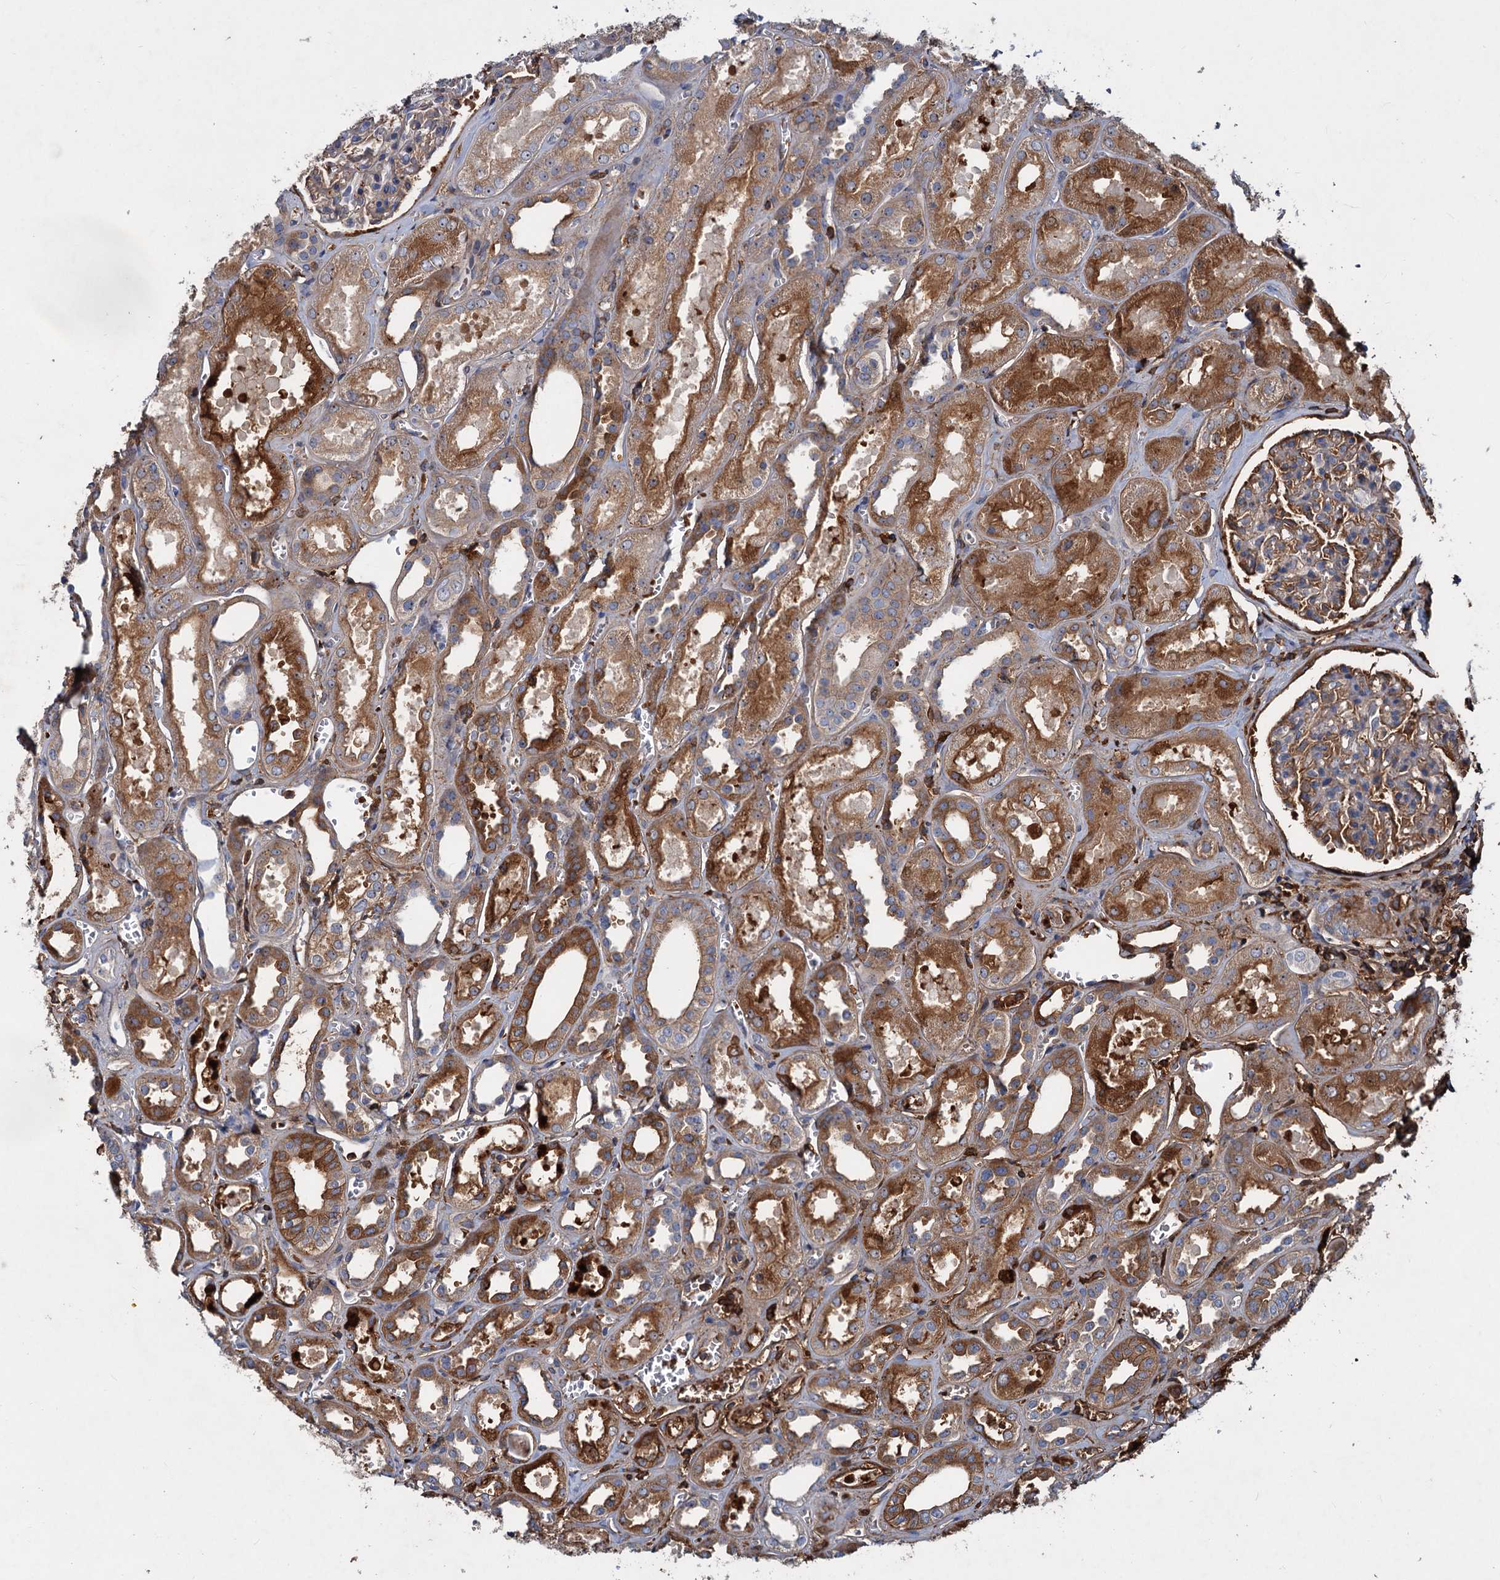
{"staining": {"intensity": "moderate", "quantity": "25%-75%", "location": "cytoplasmic/membranous"}, "tissue": "kidney", "cell_type": "Cells in glomeruli", "image_type": "normal", "snomed": [{"axis": "morphology", "description": "Normal tissue, NOS"}, {"axis": "morphology", "description": "Adenocarcinoma, NOS"}, {"axis": "topography", "description": "Kidney"}], "caption": "Immunohistochemistry of normal human kidney shows medium levels of moderate cytoplasmic/membranous expression in about 25%-75% of cells in glomeruli. The protein is stained brown, and the nuclei are stained in blue (DAB (3,3'-diaminobenzidine) IHC with brightfield microscopy, high magnification).", "gene": "CHRD", "patient": {"sex": "female", "age": 68}}